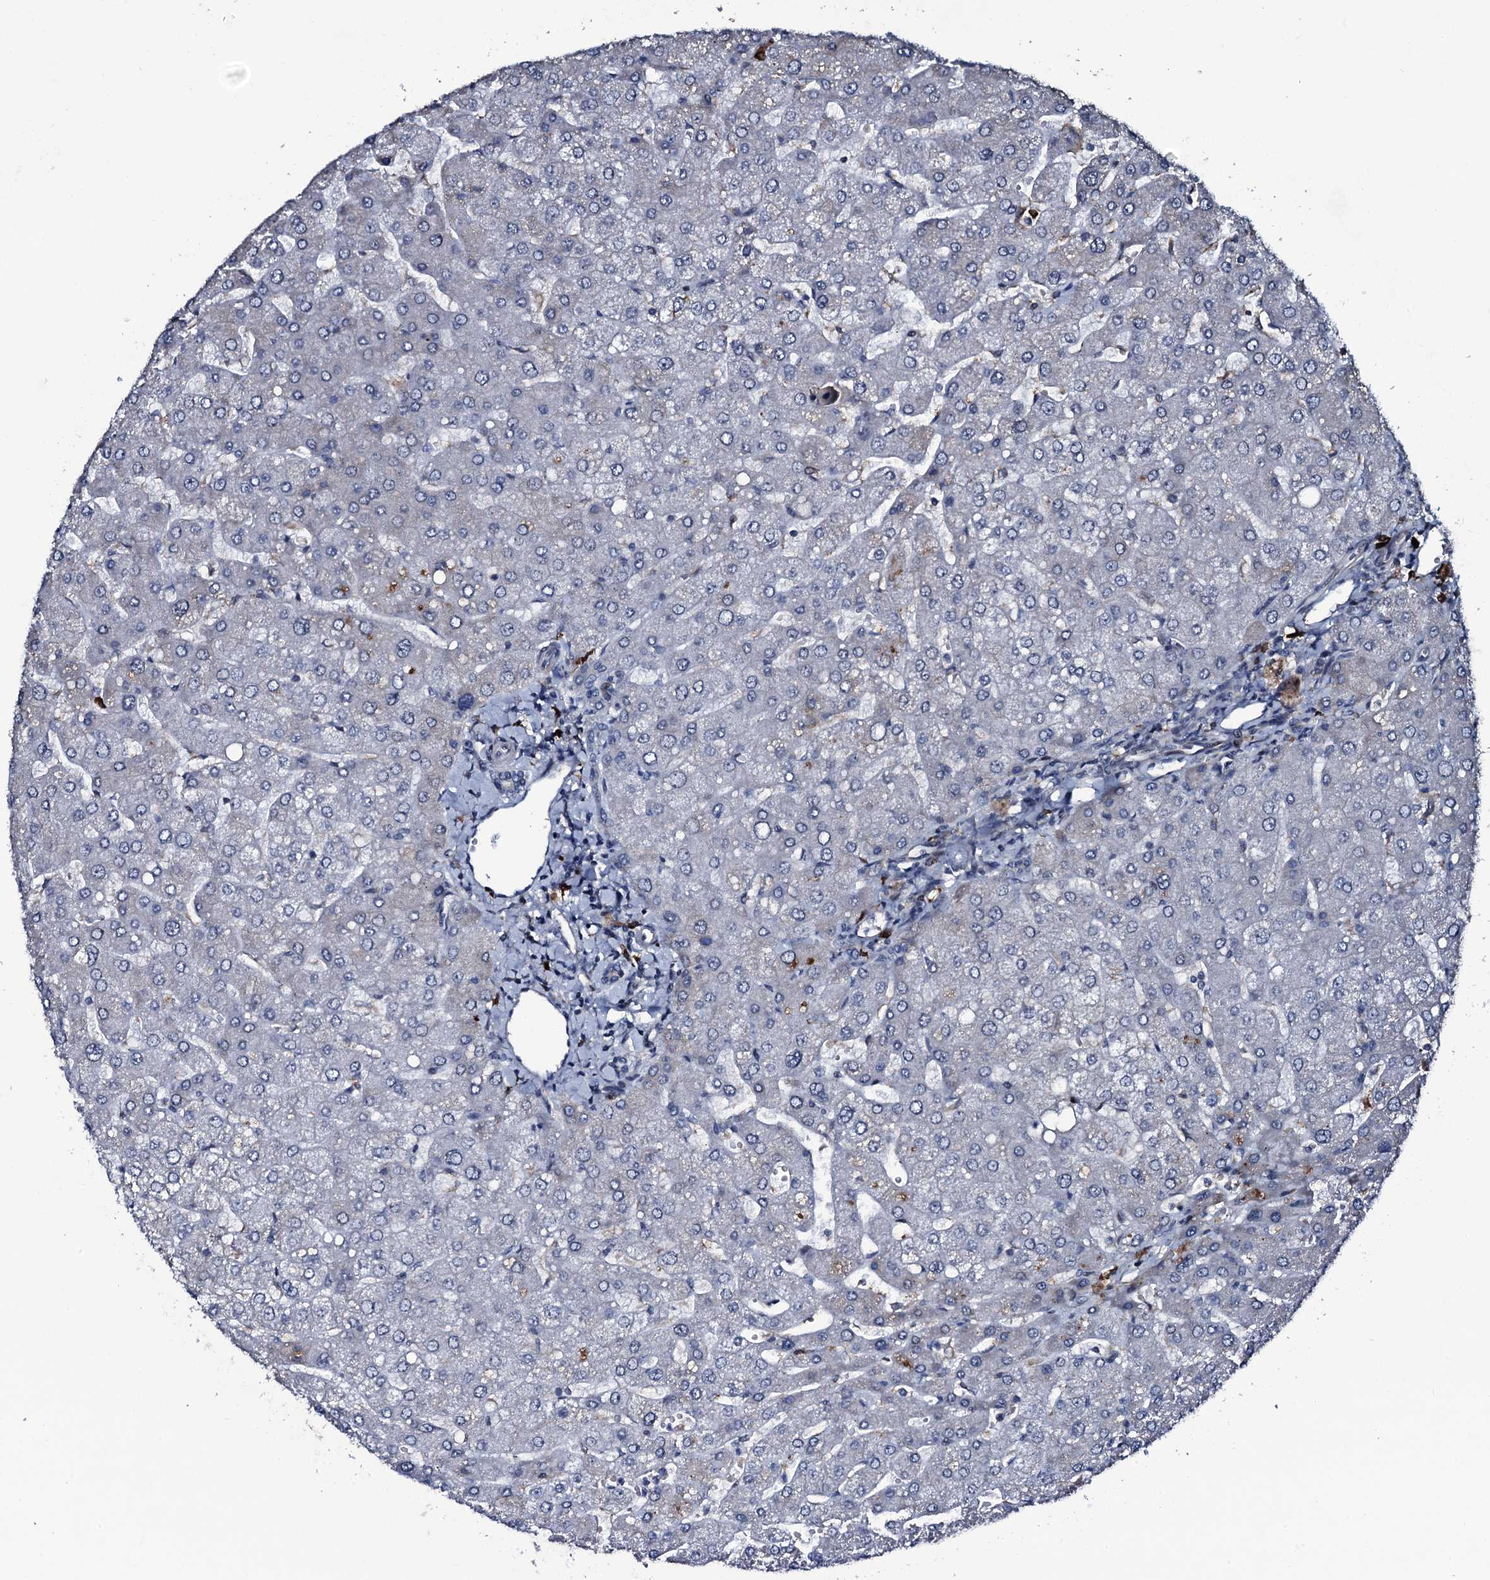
{"staining": {"intensity": "negative", "quantity": "none", "location": "none"}, "tissue": "liver", "cell_type": "Cholangiocytes", "image_type": "normal", "snomed": [{"axis": "morphology", "description": "Normal tissue, NOS"}, {"axis": "topography", "description": "Liver"}], "caption": "Immunohistochemical staining of unremarkable human liver shows no significant positivity in cholangiocytes.", "gene": "LYG2", "patient": {"sex": "male", "age": 55}}